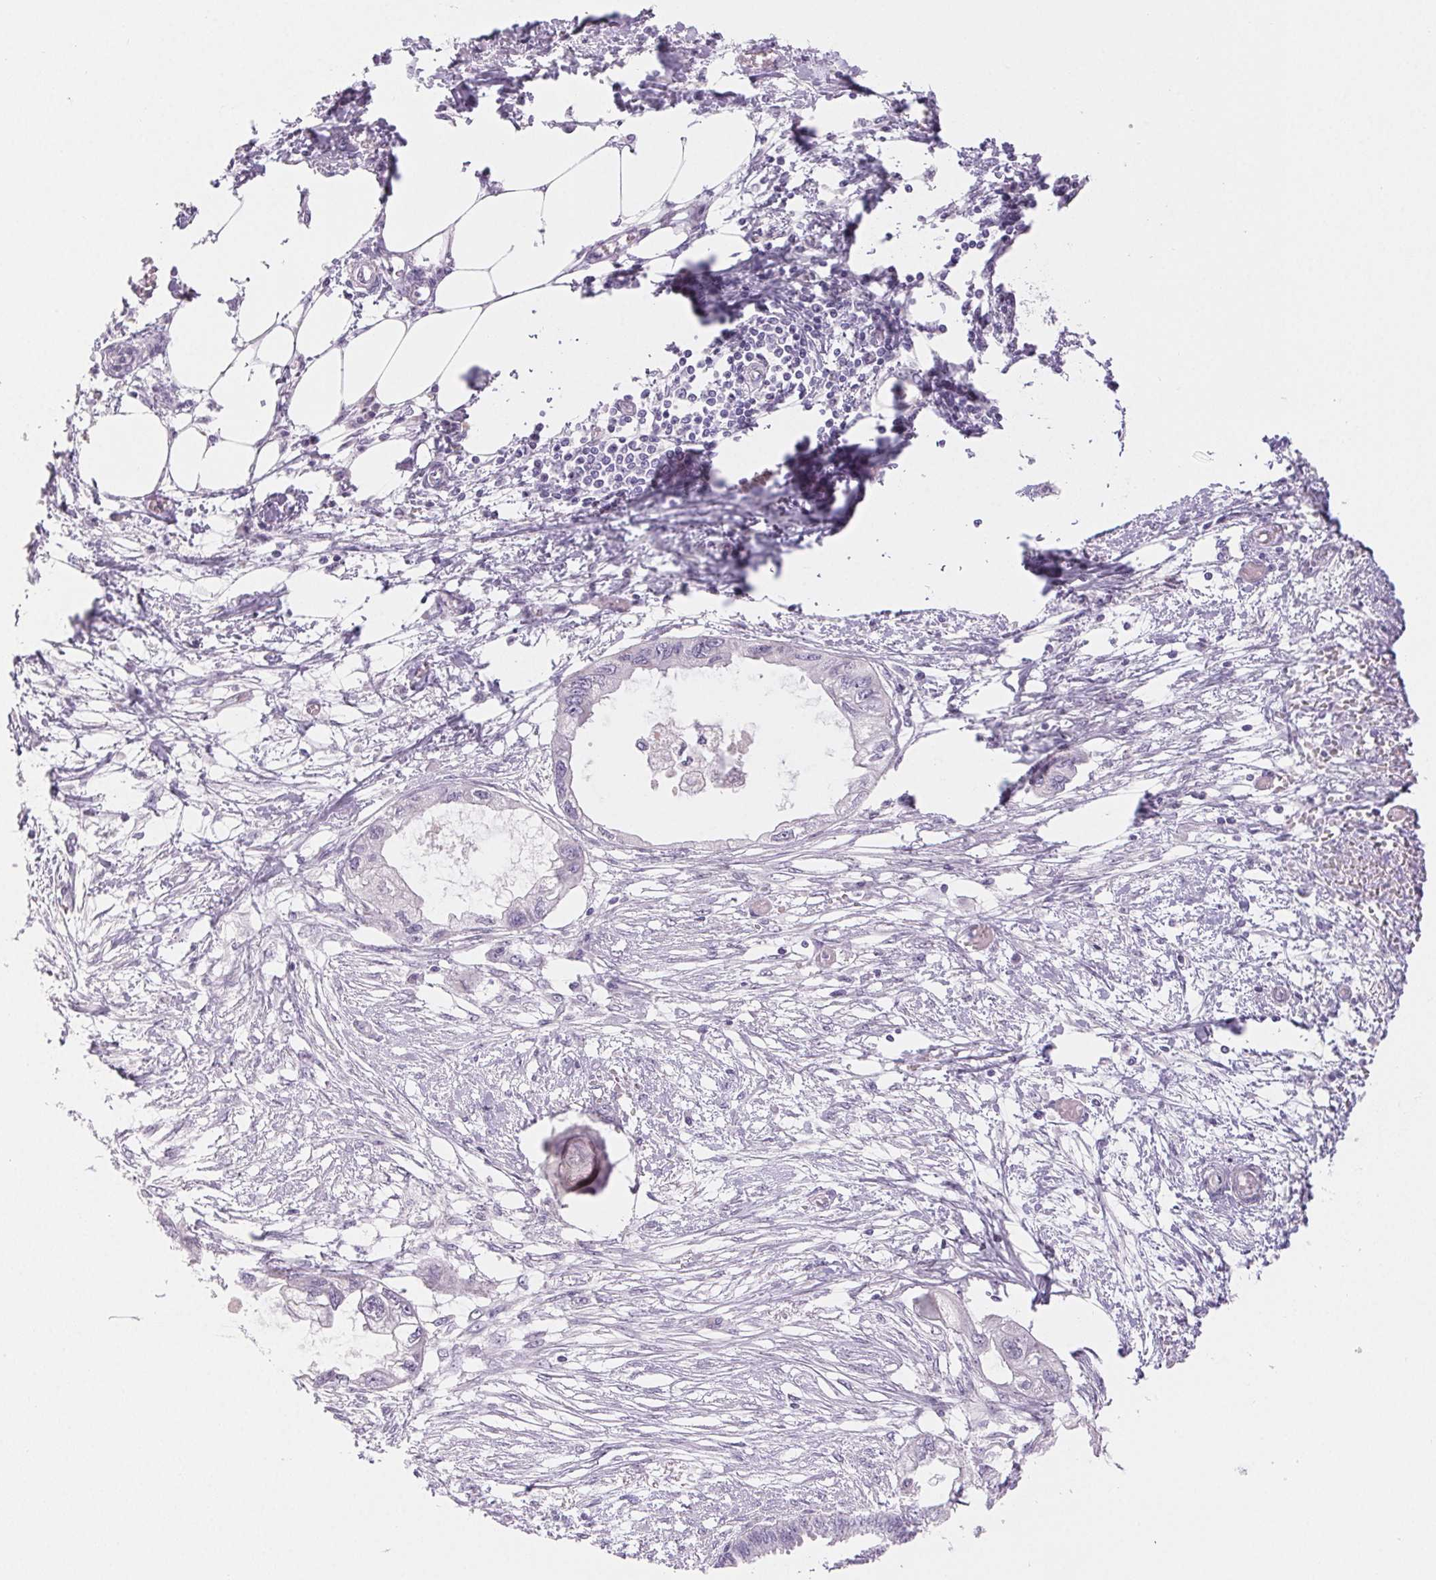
{"staining": {"intensity": "negative", "quantity": "none", "location": "none"}, "tissue": "endometrial cancer", "cell_type": "Tumor cells", "image_type": "cancer", "snomed": [{"axis": "morphology", "description": "Adenocarcinoma, NOS"}, {"axis": "morphology", "description": "Adenocarcinoma, metastatic, NOS"}, {"axis": "topography", "description": "Adipose tissue"}, {"axis": "topography", "description": "Endometrium"}], "caption": "High magnification brightfield microscopy of endometrial cancer (metastatic adenocarcinoma) stained with DAB (3,3'-diaminobenzidine) (brown) and counterstained with hematoxylin (blue): tumor cells show no significant positivity. Nuclei are stained in blue.", "gene": "BPIFB2", "patient": {"sex": "female", "age": 67}}